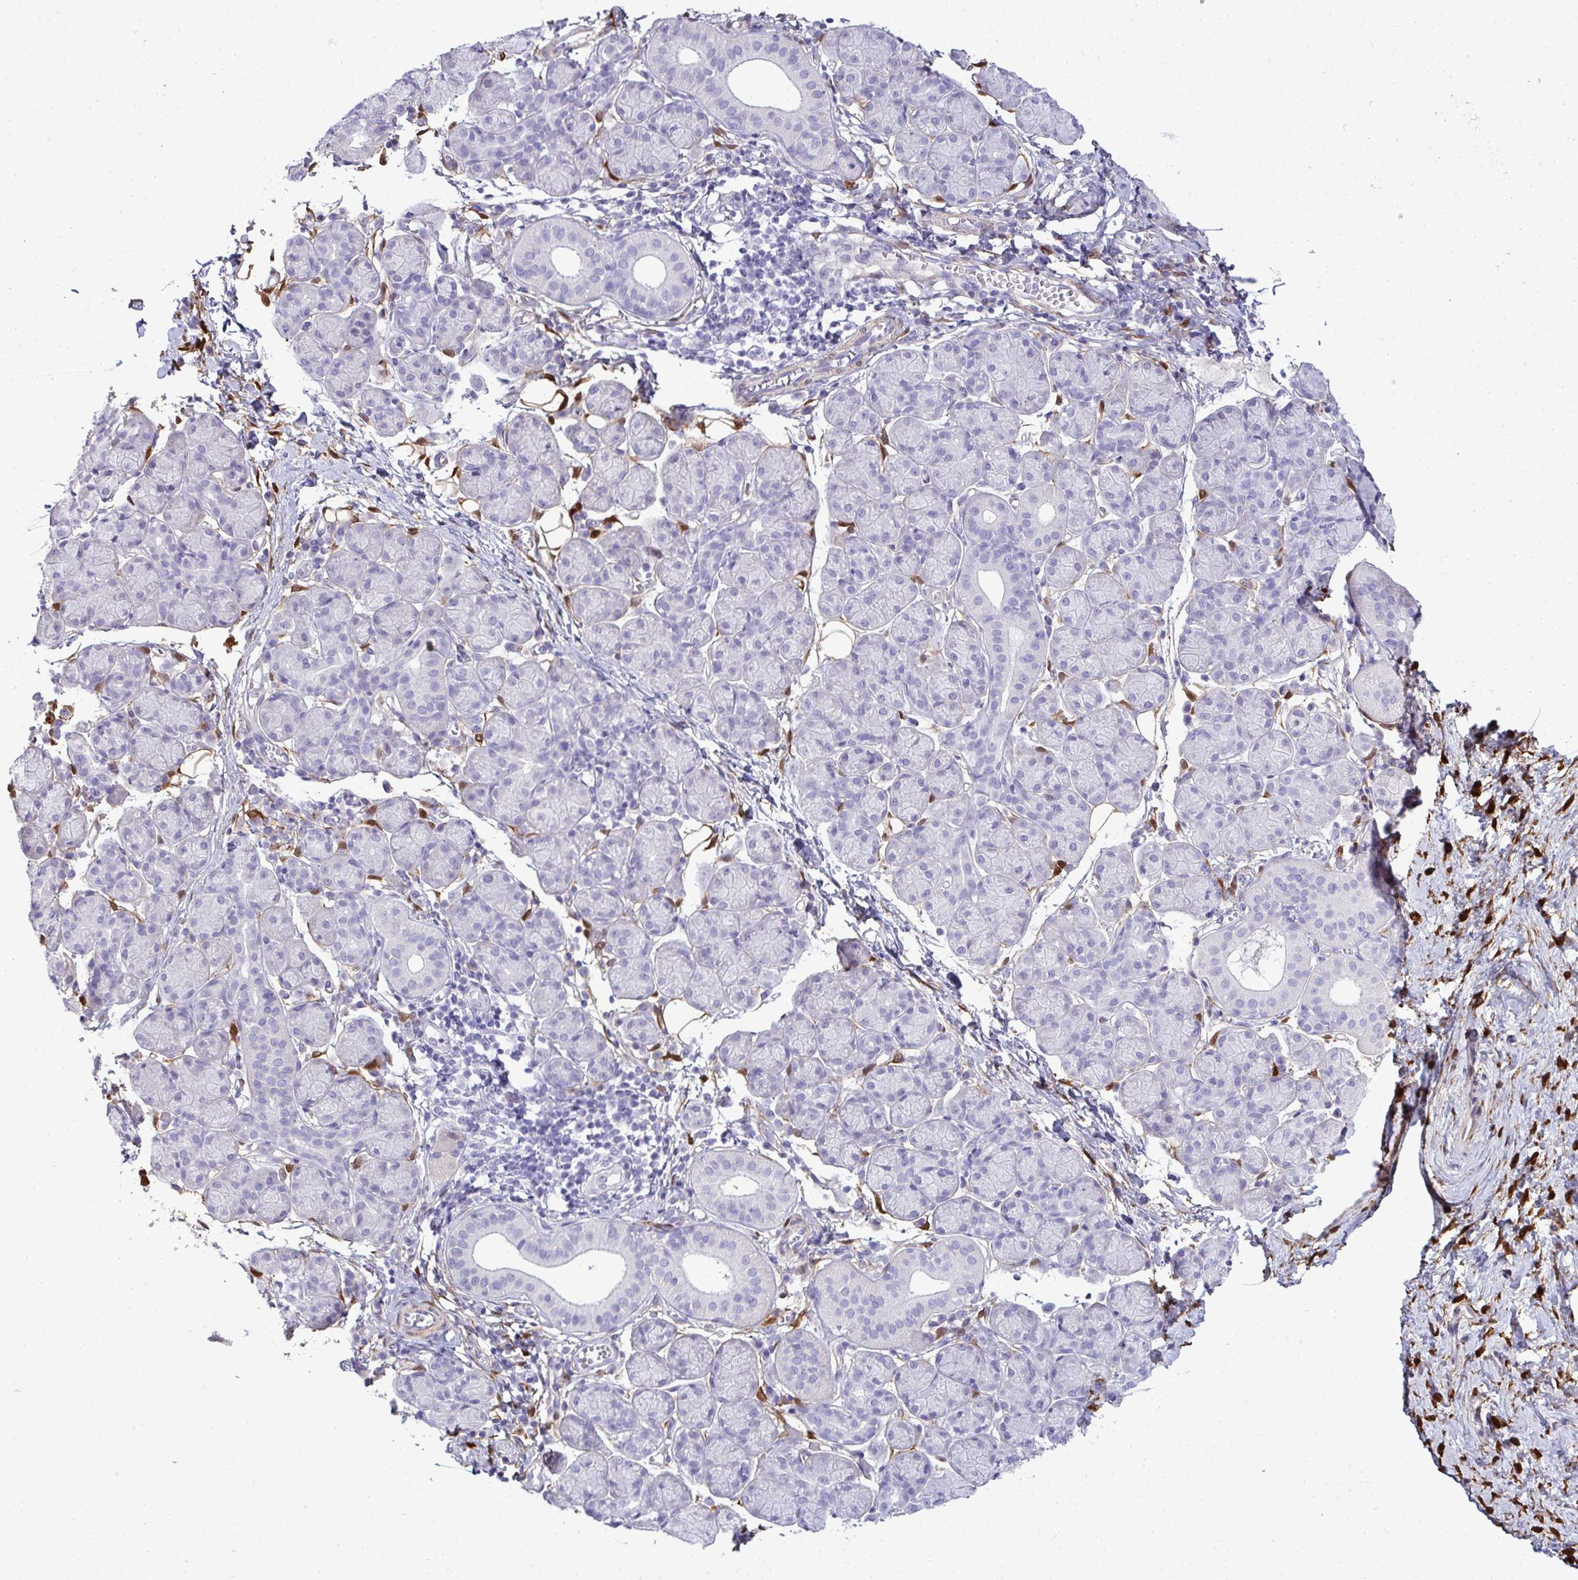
{"staining": {"intensity": "negative", "quantity": "none", "location": "none"}, "tissue": "salivary gland", "cell_type": "Glandular cells", "image_type": "normal", "snomed": [{"axis": "morphology", "description": "Normal tissue, NOS"}, {"axis": "morphology", "description": "Inflammation, NOS"}, {"axis": "topography", "description": "Lymph node"}, {"axis": "topography", "description": "Salivary gland"}], "caption": "IHC photomicrograph of benign salivary gland: salivary gland stained with DAB (3,3'-diaminobenzidine) reveals no significant protein expression in glandular cells.", "gene": "HSPB6", "patient": {"sex": "male", "age": 3}}